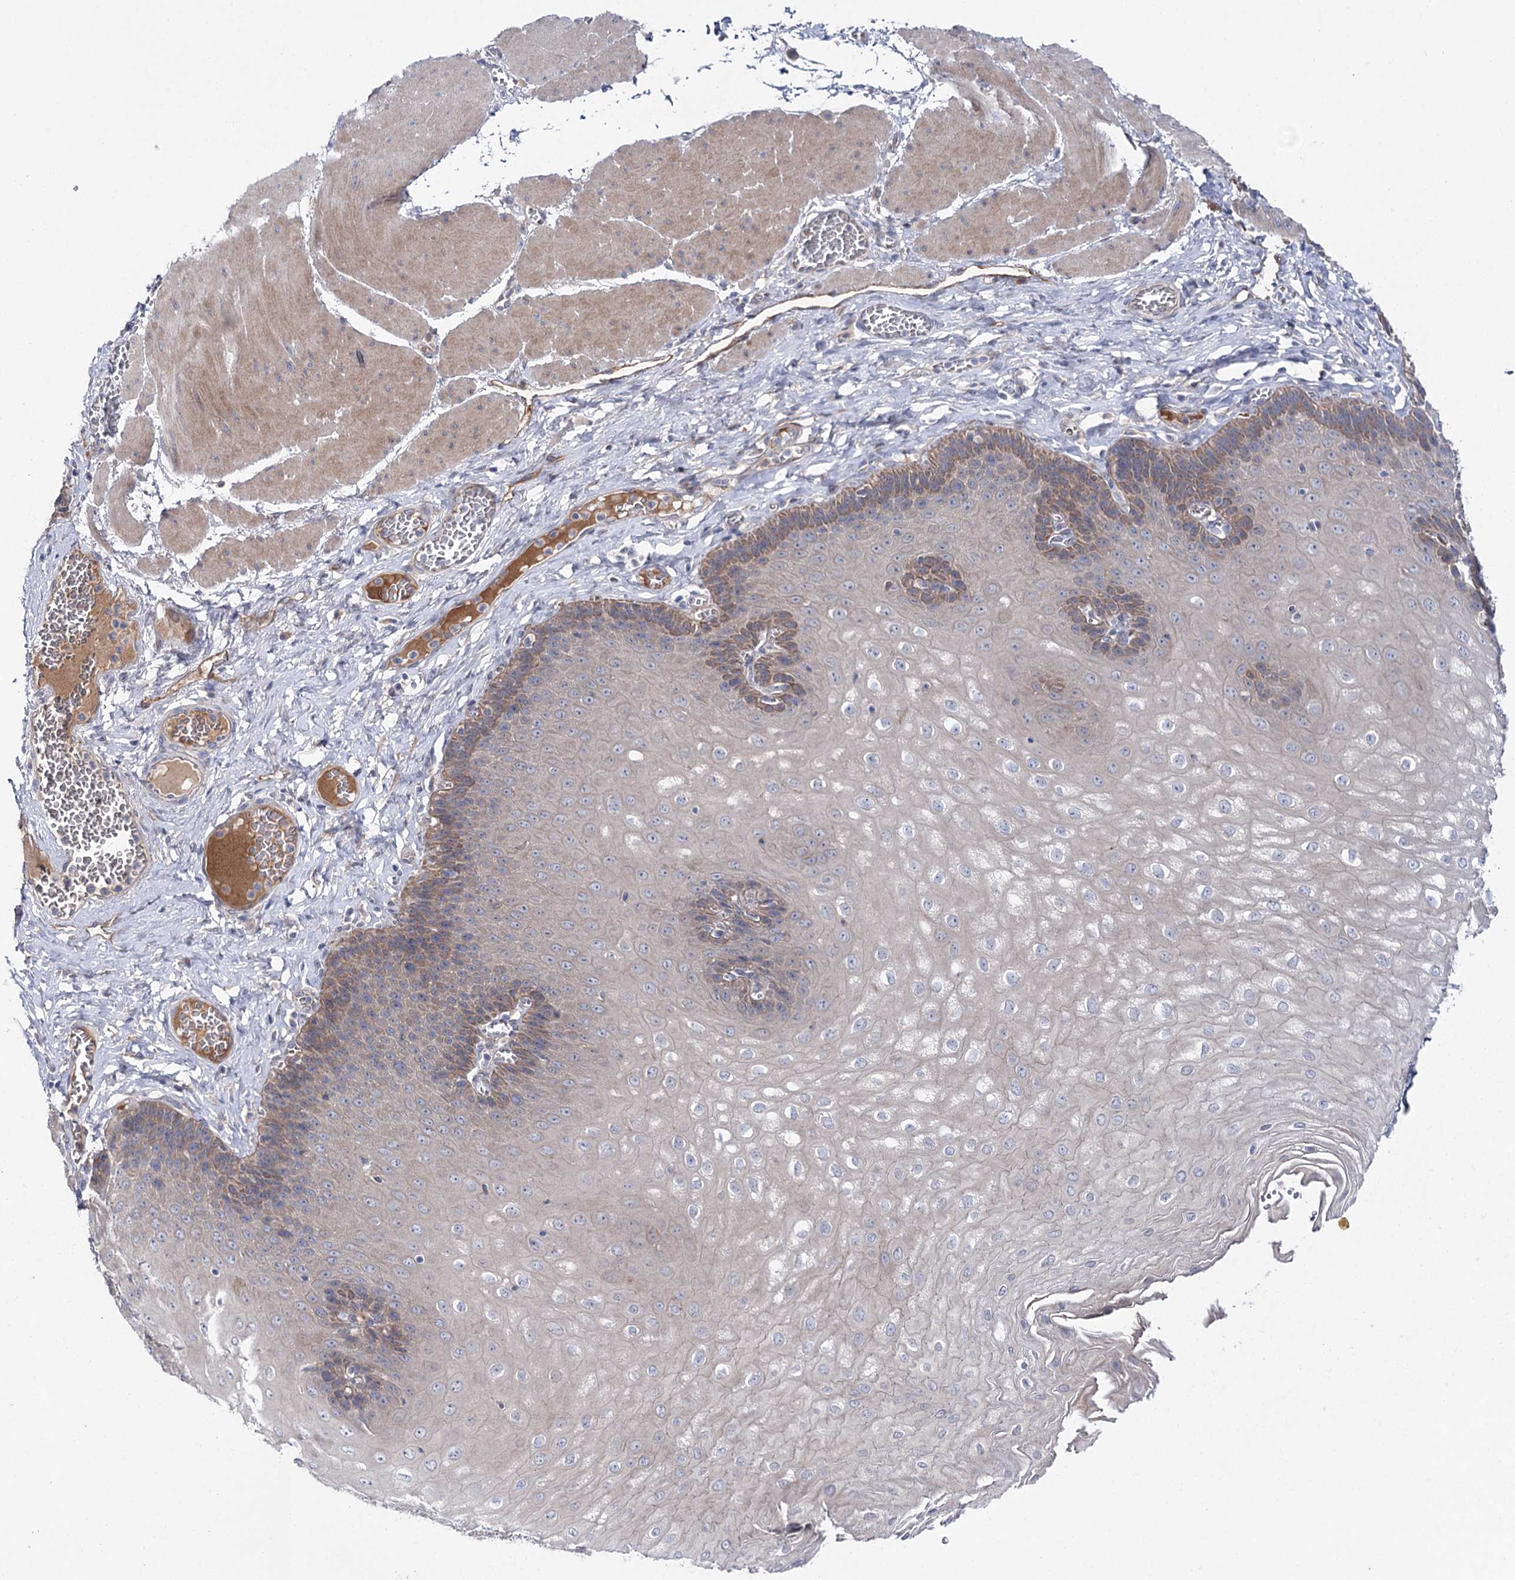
{"staining": {"intensity": "moderate", "quantity": "<25%", "location": "cytoplasmic/membranous"}, "tissue": "esophagus", "cell_type": "Squamous epithelial cells", "image_type": "normal", "snomed": [{"axis": "morphology", "description": "Normal tissue, NOS"}, {"axis": "topography", "description": "Esophagus"}], "caption": "About <25% of squamous epithelial cells in unremarkable esophagus reveal moderate cytoplasmic/membranous protein positivity as visualized by brown immunohistochemical staining.", "gene": "LRRC14B", "patient": {"sex": "male", "age": 60}}